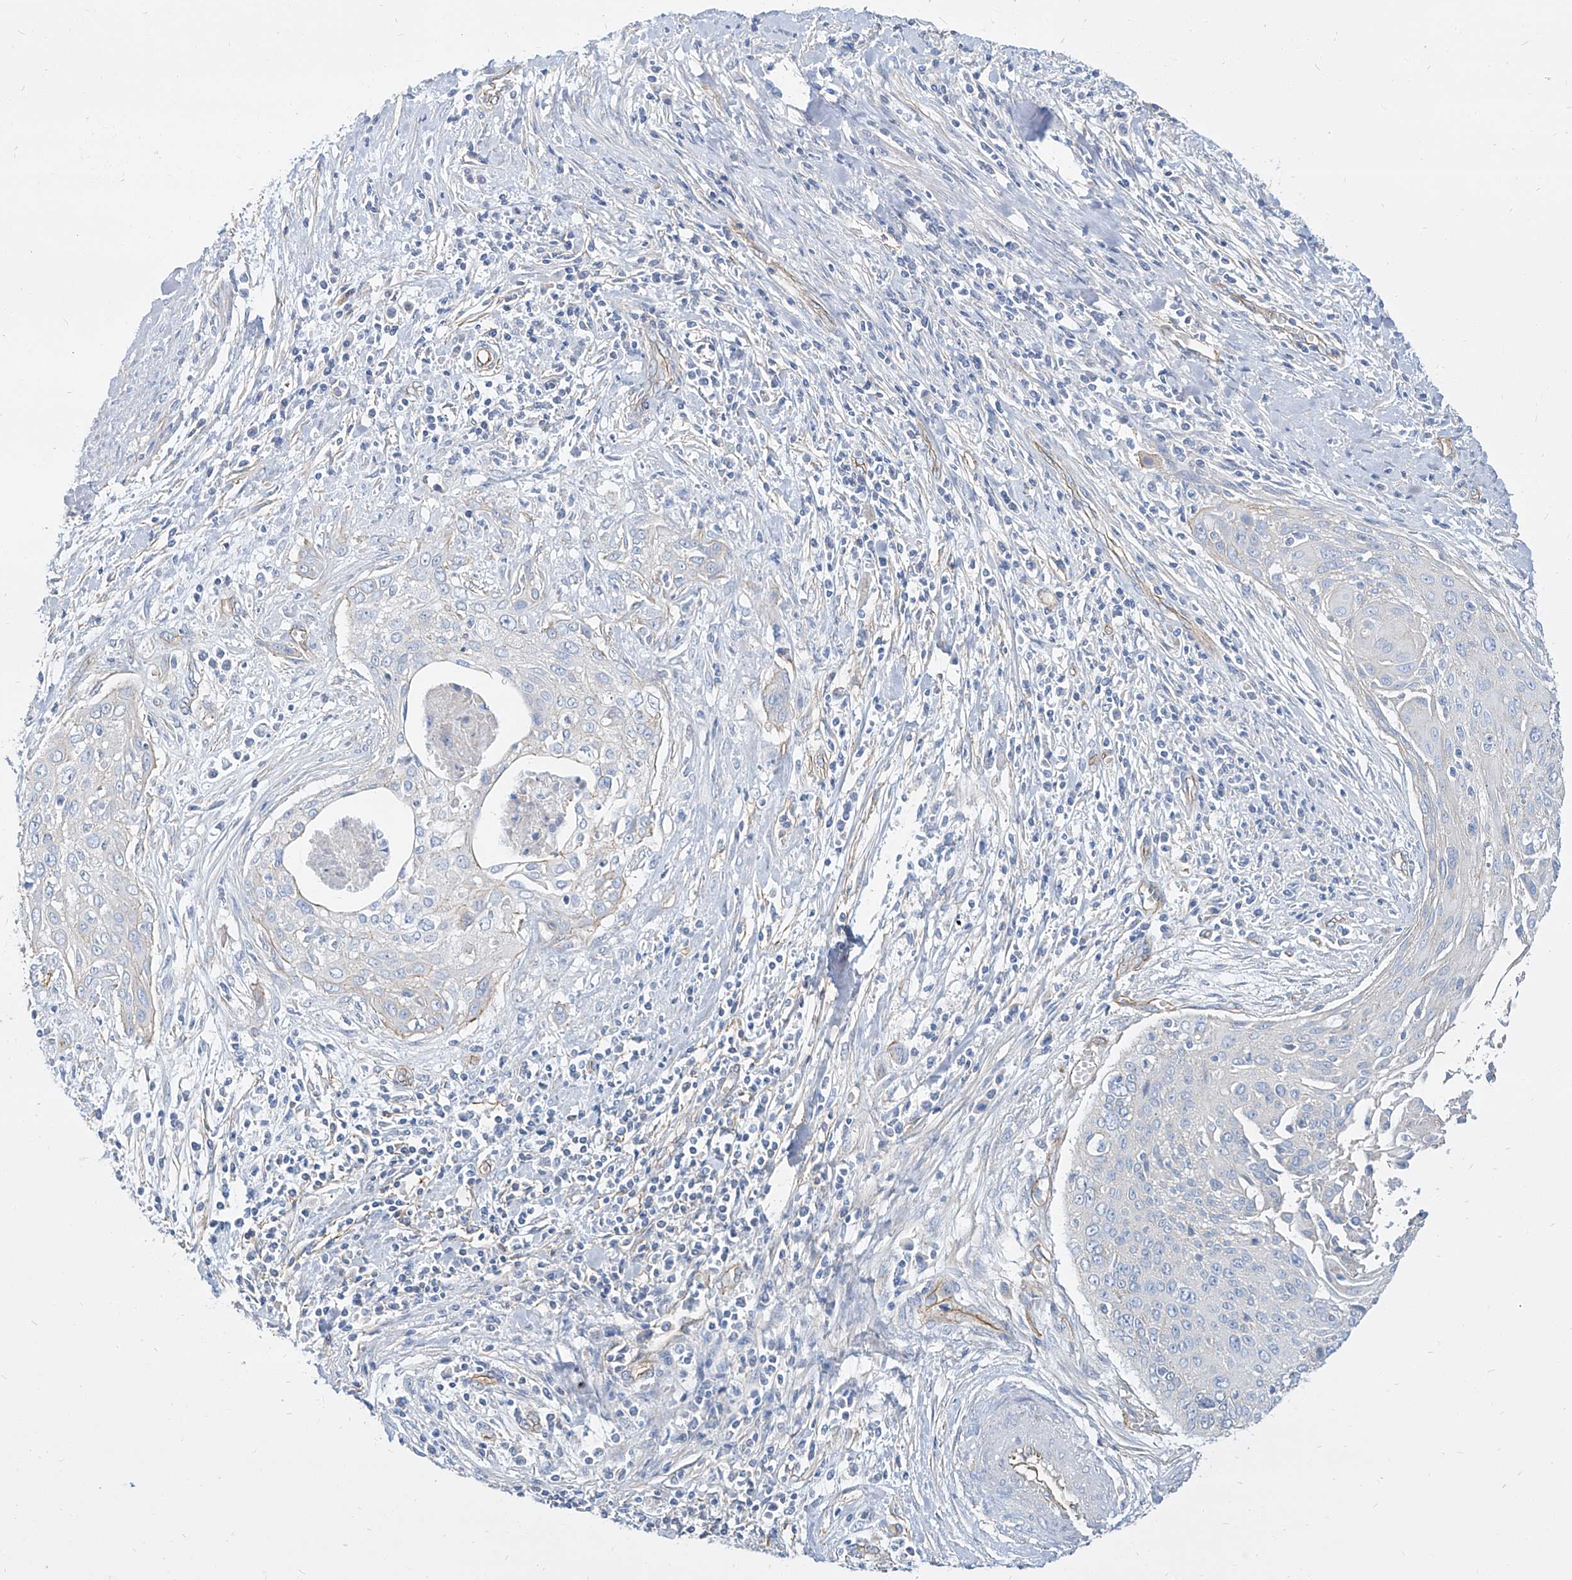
{"staining": {"intensity": "negative", "quantity": "none", "location": "none"}, "tissue": "cervical cancer", "cell_type": "Tumor cells", "image_type": "cancer", "snomed": [{"axis": "morphology", "description": "Squamous cell carcinoma, NOS"}, {"axis": "topography", "description": "Cervix"}], "caption": "DAB immunohistochemical staining of cervical cancer shows no significant expression in tumor cells.", "gene": "TXLNB", "patient": {"sex": "female", "age": 55}}